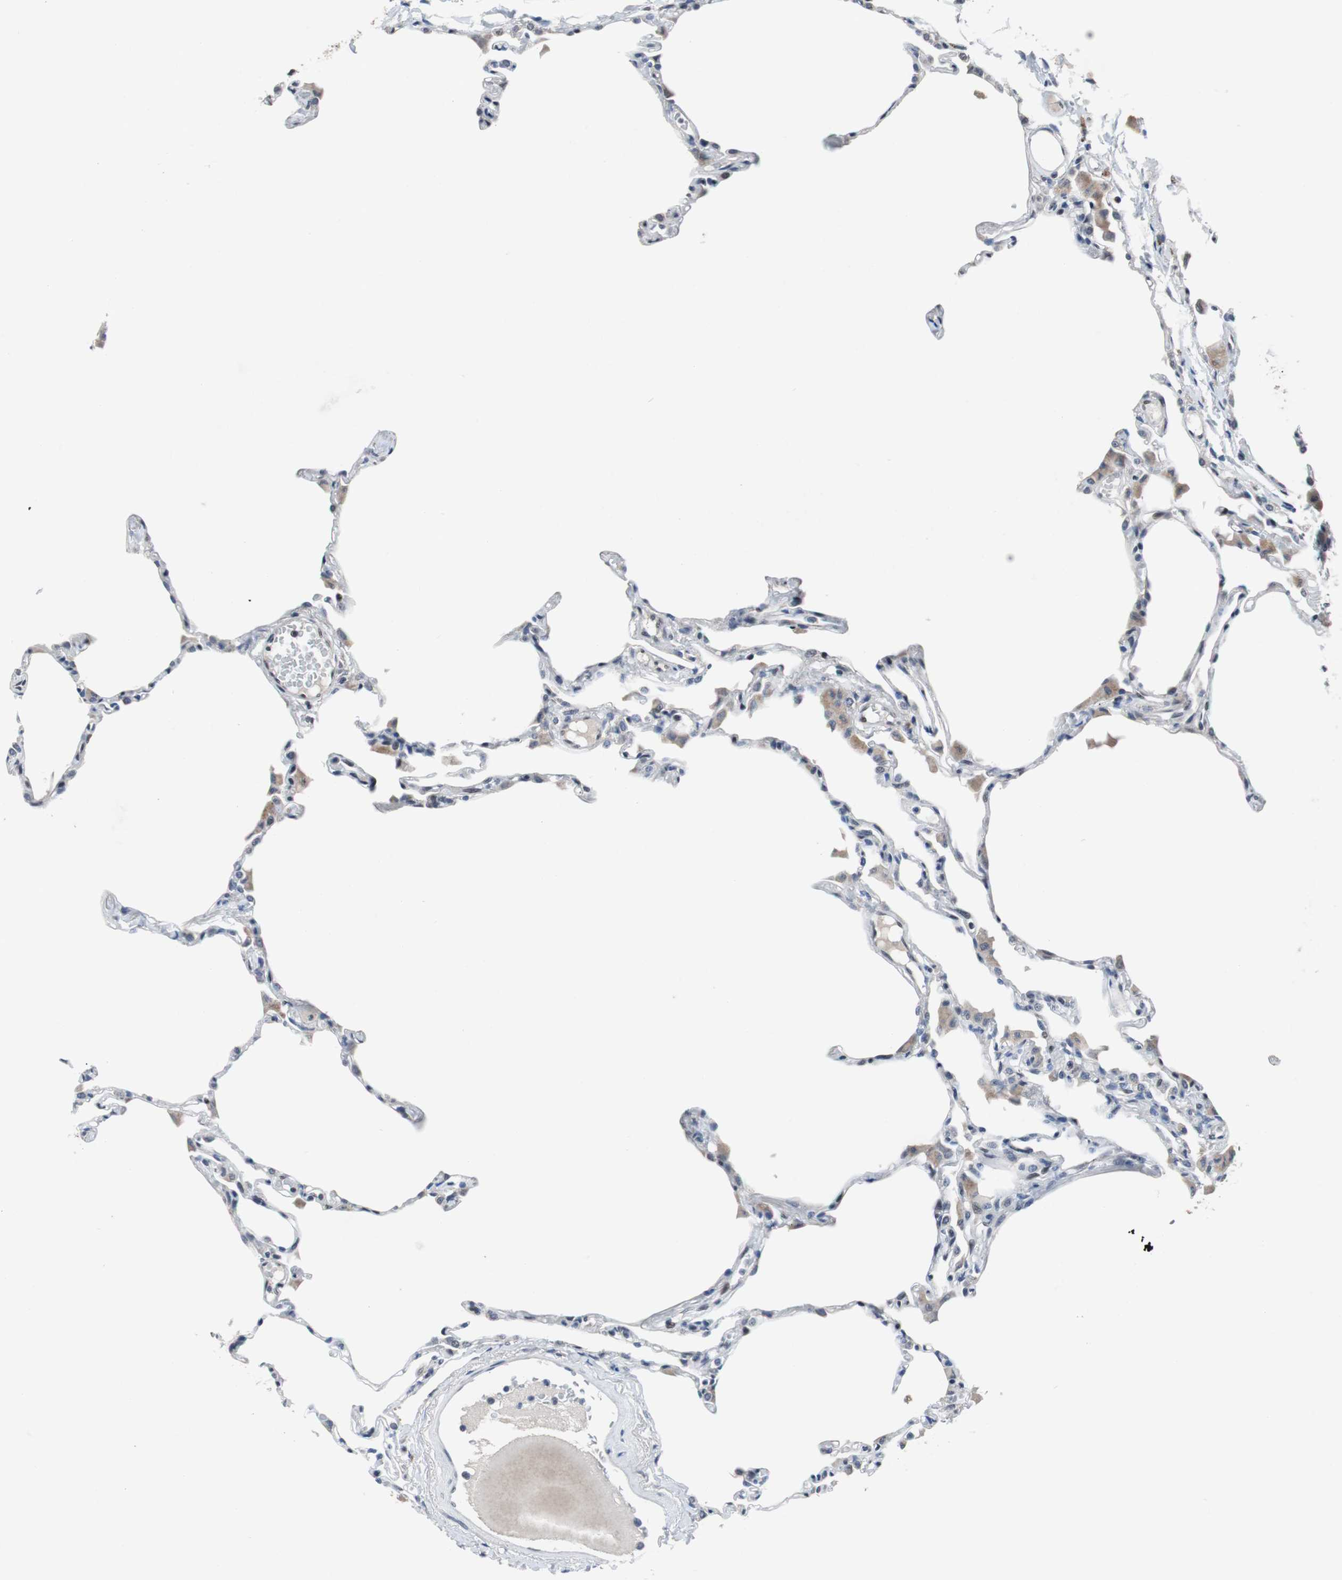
{"staining": {"intensity": "negative", "quantity": "none", "location": "none"}, "tissue": "lung", "cell_type": "Alveolar cells", "image_type": "normal", "snomed": [{"axis": "morphology", "description": "Normal tissue, NOS"}, {"axis": "topography", "description": "Lung"}], "caption": "An IHC image of normal lung is shown. There is no staining in alveolar cells of lung.", "gene": "TP63", "patient": {"sex": "female", "age": 49}}